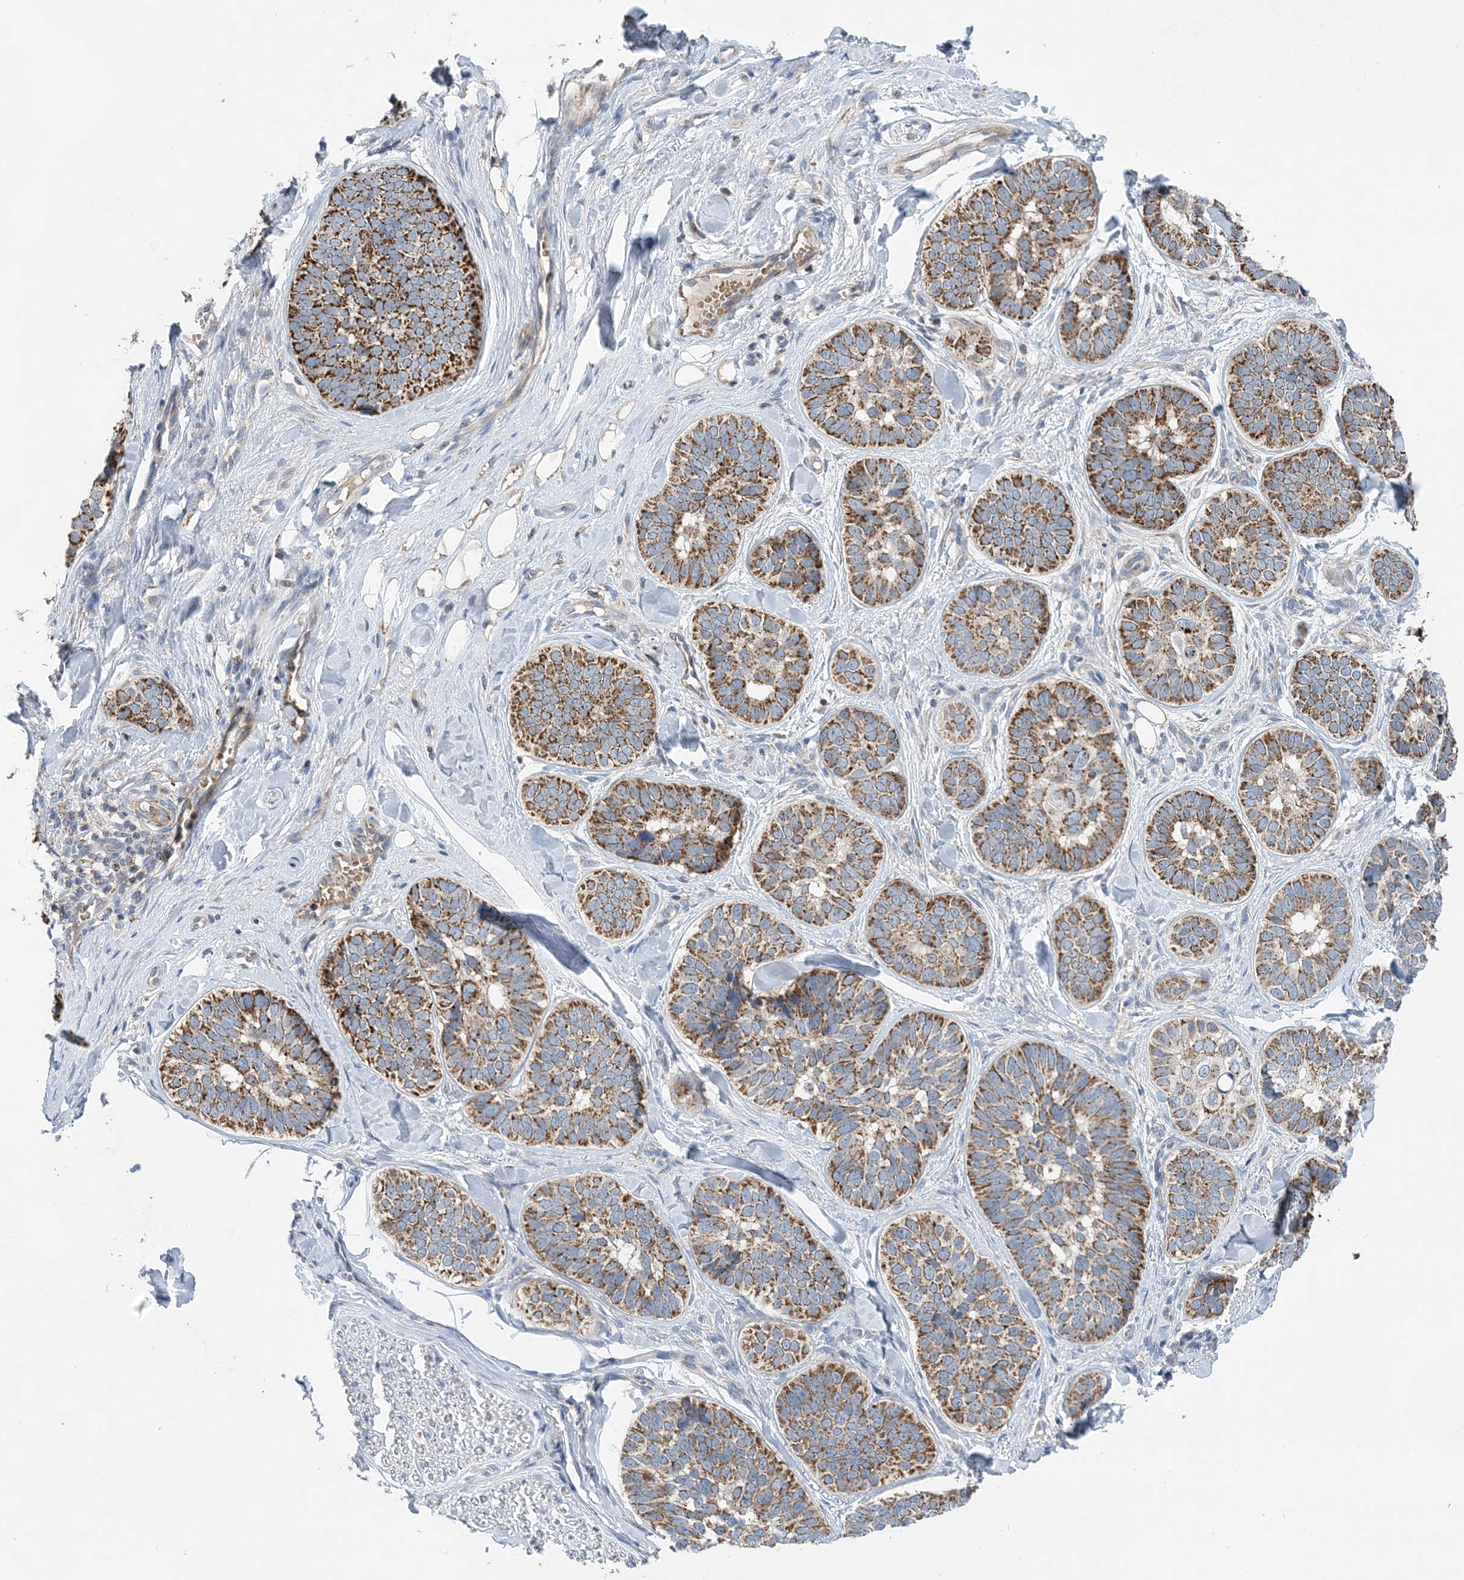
{"staining": {"intensity": "moderate", "quantity": ">75%", "location": "cytoplasmic/membranous"}, "tissue": "skin cancer", "cell_type": "Tumor cells", "image_type": "cancer", "snomed": [{"axis": "morphology", "description": "Basal cell carcinoma"}, {"axis": "topography", "description": "Skin"}], "caption": "IHC (DAB) staining of skin basal cell carcinoma shows moderate cytoplasmic/membranous protein positivity in about >75% of tumor cells. Using DAB (brown) and hematoxylin (blue) stains, captured at high magnification using brightfield microscopy.", "gene": "TRAPPC13", "patient": {"sex": "male", "age": 62}}